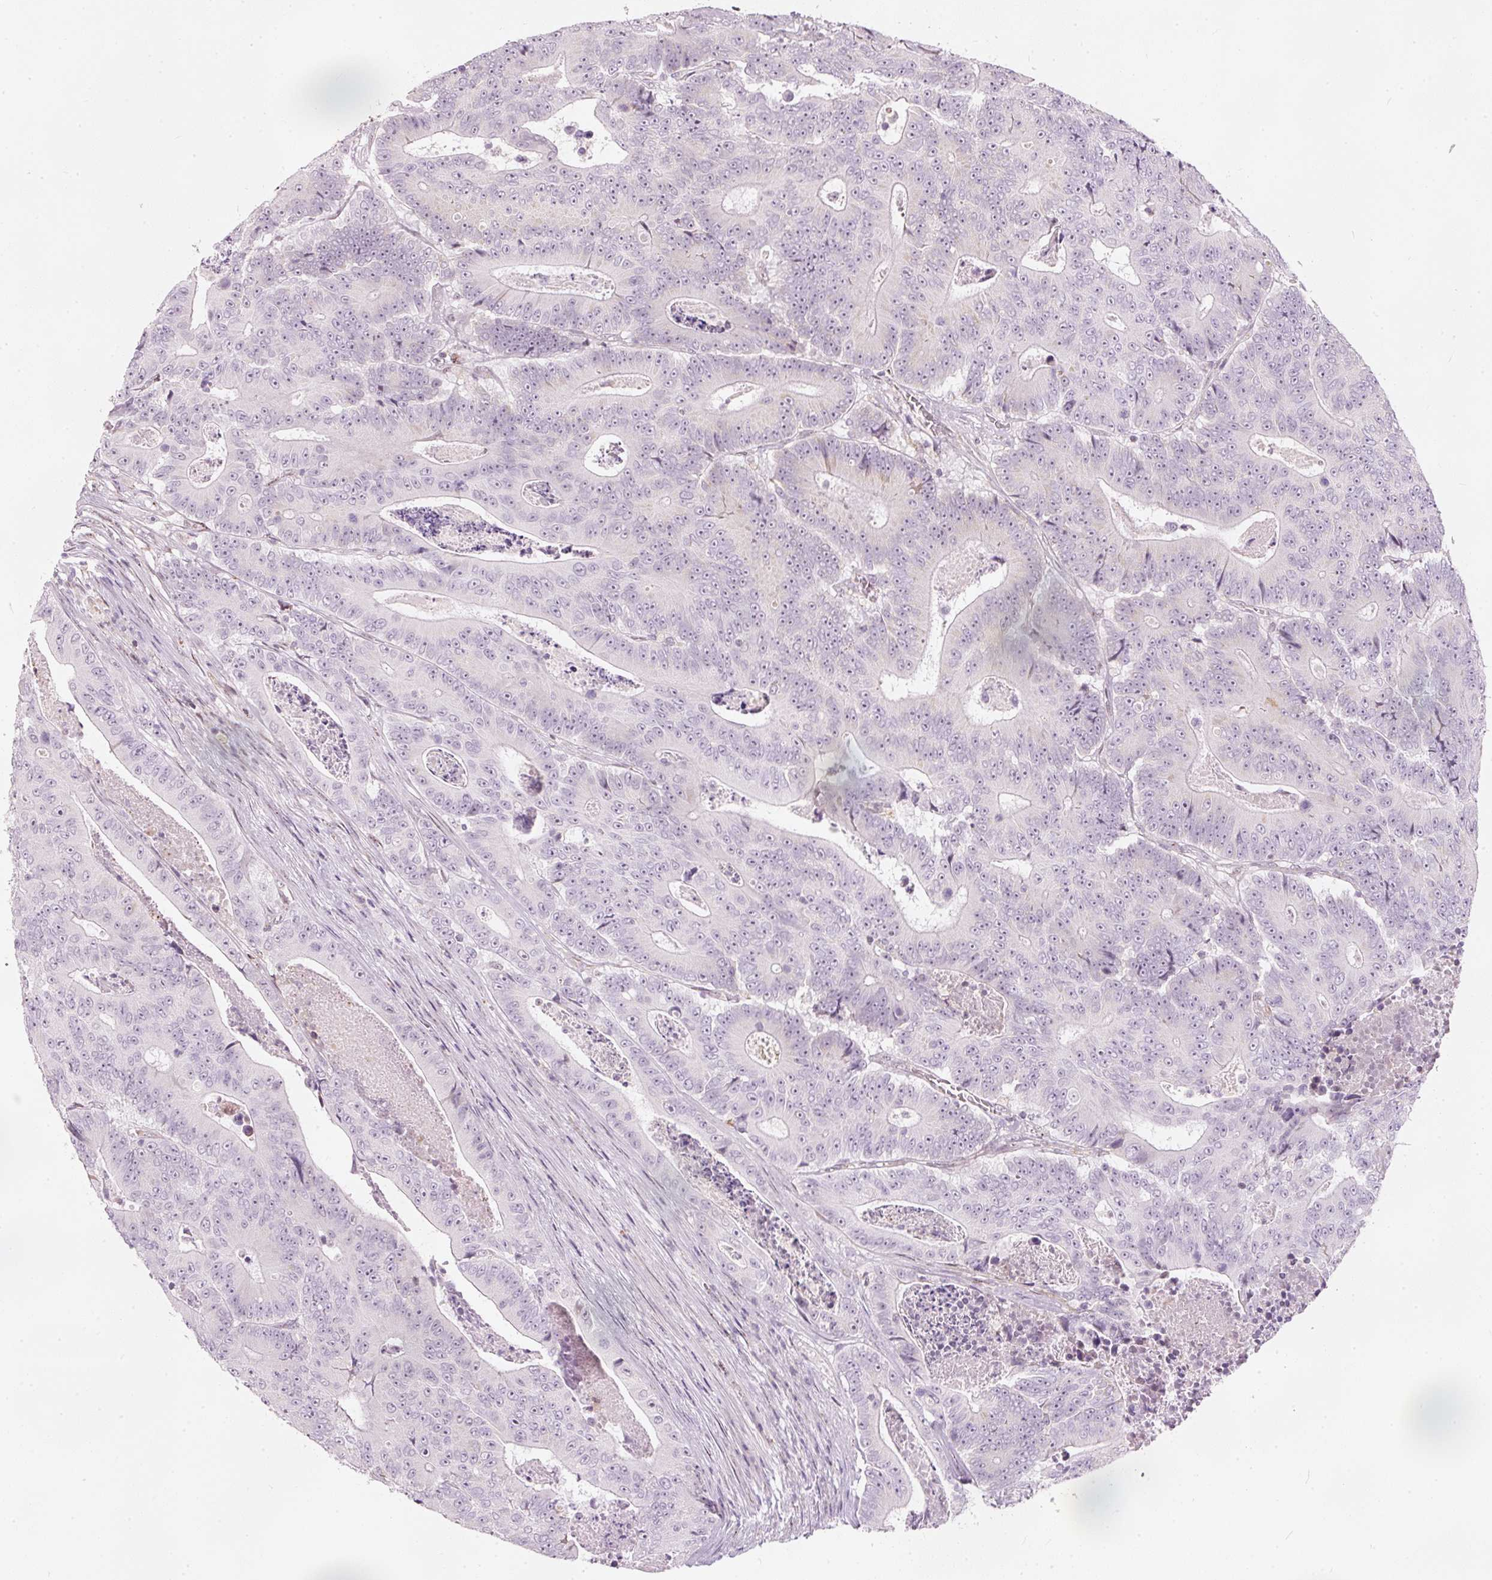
{"staining": {"intensity": "negative", "quantity": "none", "location": "none"}, "tissue": "colorectal cancer", "cell_type": "Tumor cells", "image_type": "cancer", "snomed": [{"axis": "morphology", "description": "Adenocarcinoma, NOS"}, {"axis": "topography", "description": "Colon"}], "caption": "An immunohistochemistry image of colorectal cancer (adenocarcinoma) is shown. There is no staining in tumor cells of colorectal cancer (adenocarcinoma).", "gene": "RNF39", "patient": {"sex": "male", "age": 83}}